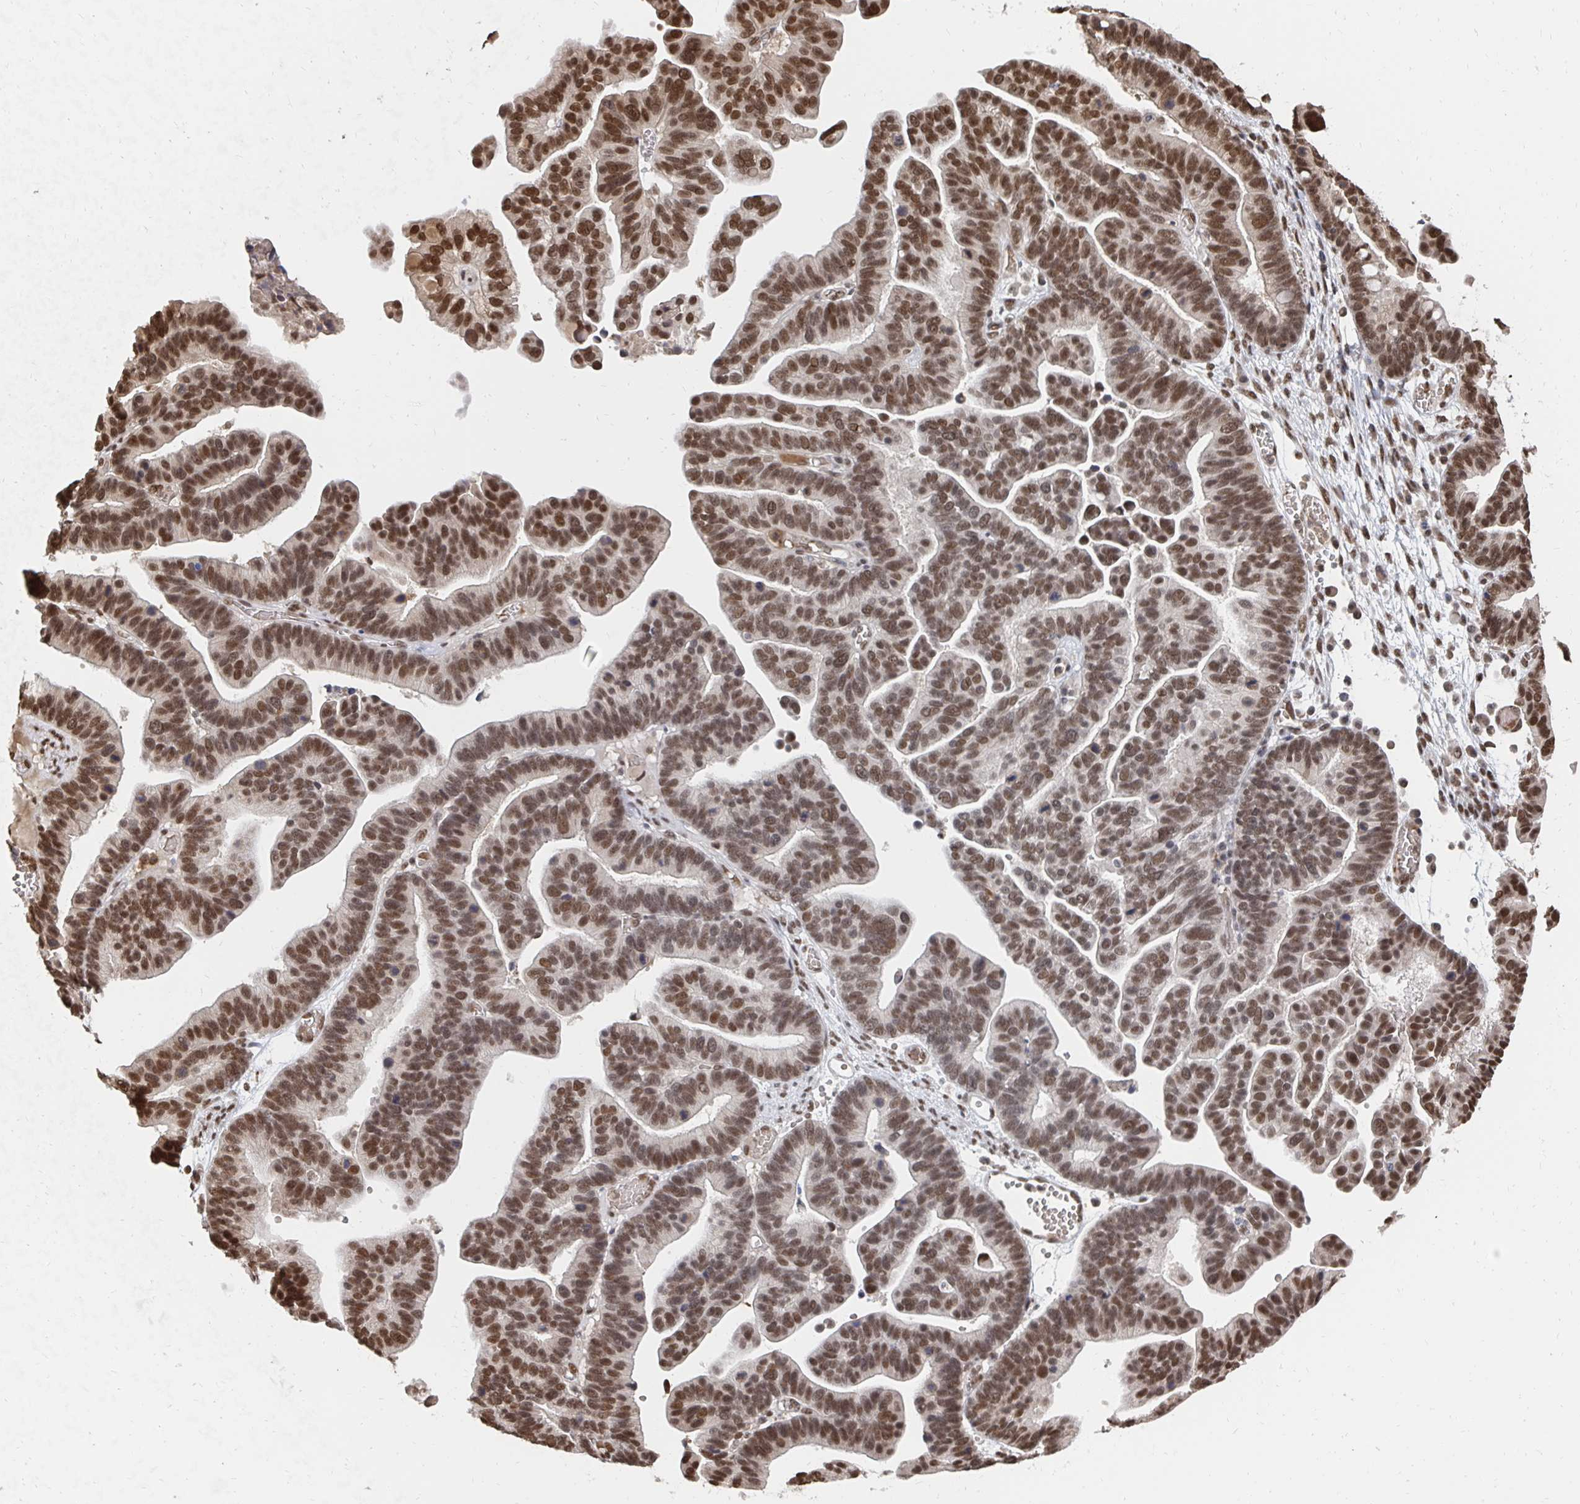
{"staining": {"intensity": "moderate", "quantity": ">75%", "location": "nuclear"}, "tissue": "ovarian cancer", "cell_type": "Tumor cells", "image_type": "cancer", "snomed": [{"axis": "morphology", "description": "Cystadenocarcinoma, serous, NOS"}, {"axis": "topography", "description": "Ovary"}], "caption": "About >75% of tumor cells in human serous cystadenocarcinoma (ovarian) demonstrate moderate nuclear protein positivity as visualized by brown immunohistochemical staining.", "gene": "GTF3C6", "patient": {"sex": "female", "age": 56}}